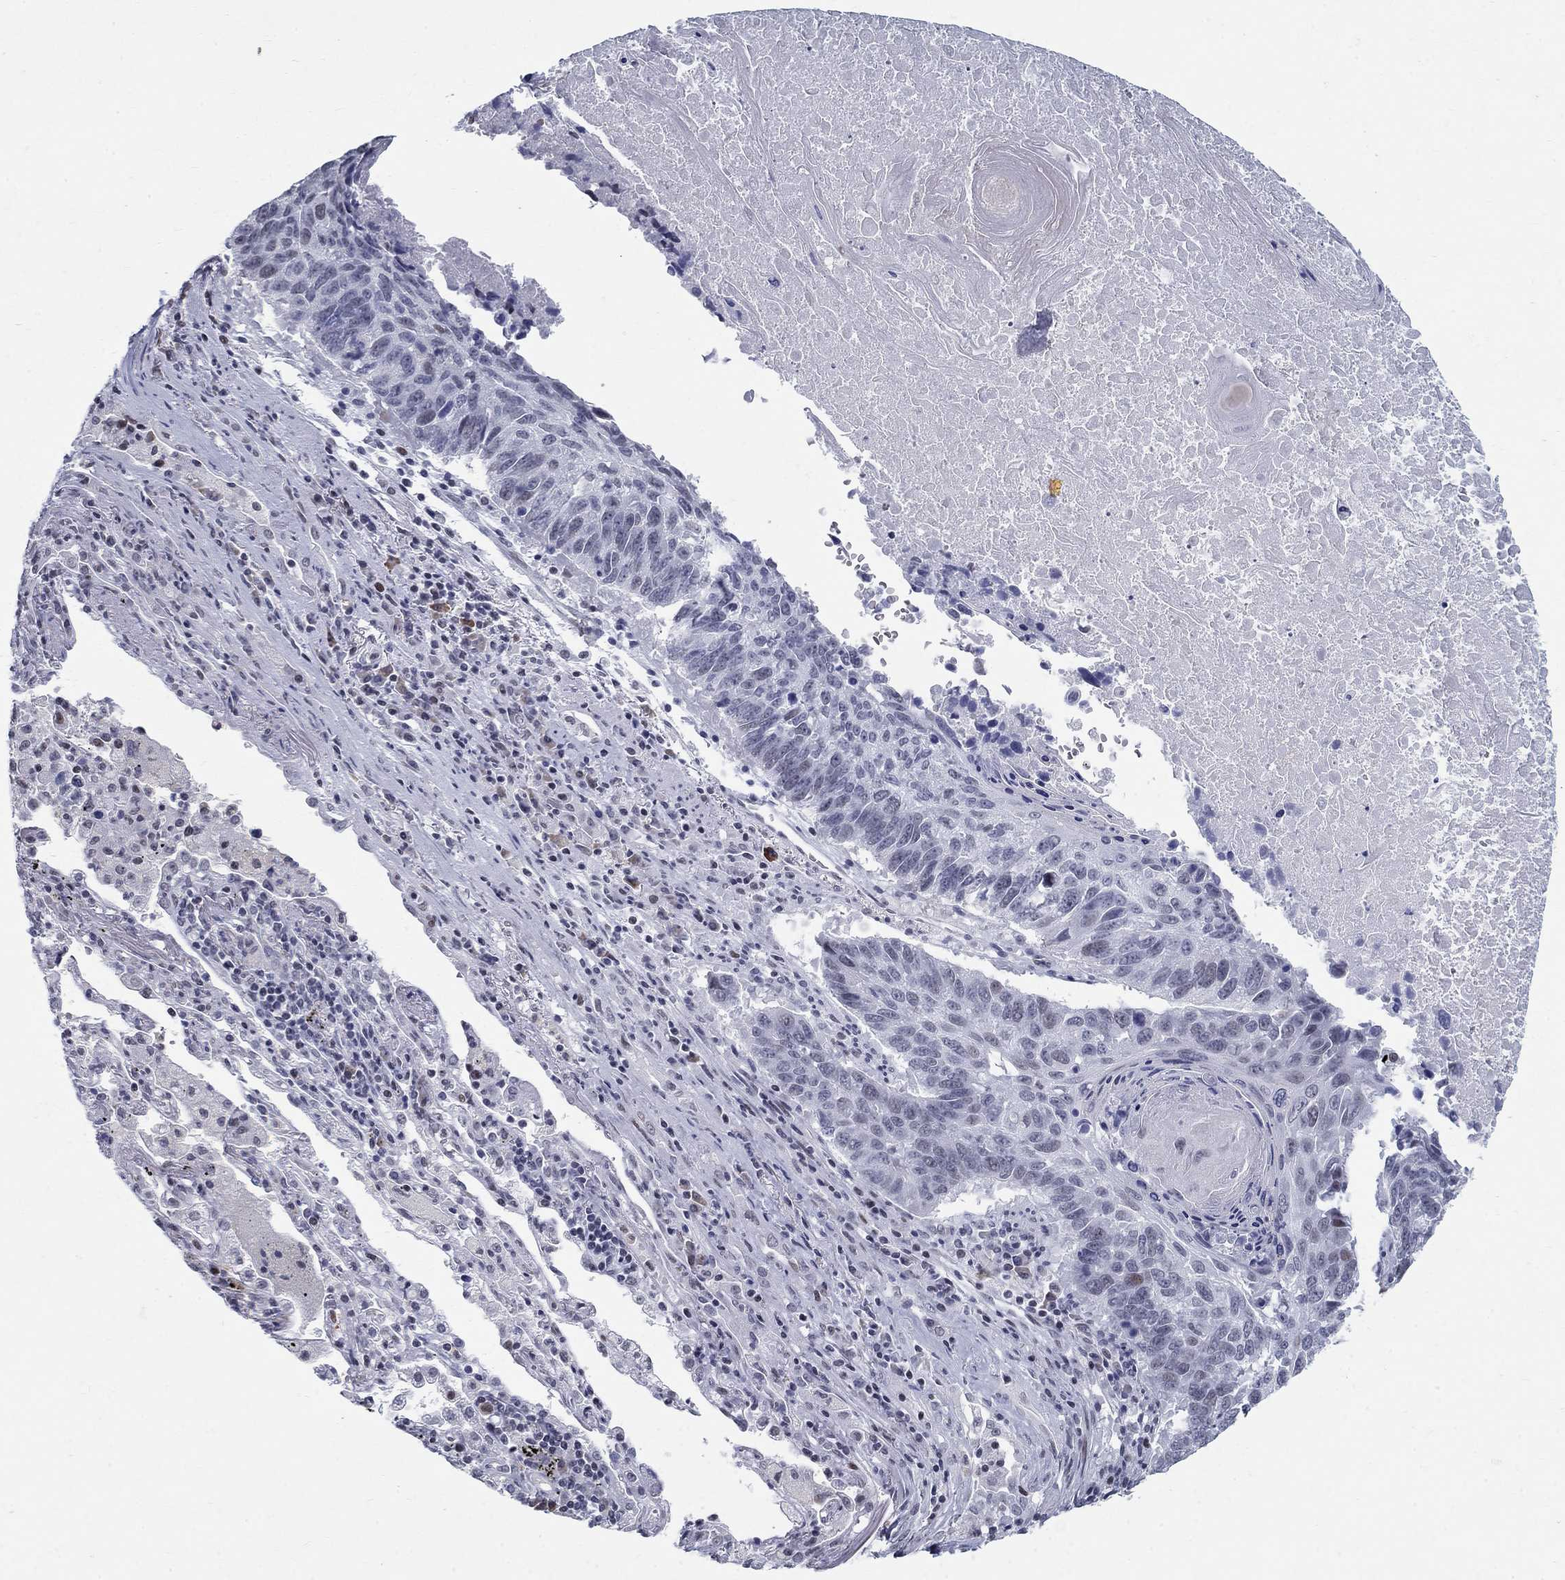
{"staining": {"intensity": "negative", "quantity": "none", "location": "none"}, "tissue": "lung cancer", "cell_type": "Tumor cells", "image_type": "cancer", "snomed": [{"axis": "morphology", "description": "Squamous cell carcinoma, NOS"}, {"axis": "topography", "description": "Lung"}], "caption": "There is no significant staining in tumor cells of lung cancer (squamous cell carcinoma). (Immunohistochemistry (ihc), brightfield microscopy, high magnification).", "gene": "BHLHE22", "patient": {"sex": "male", "age": 73}}